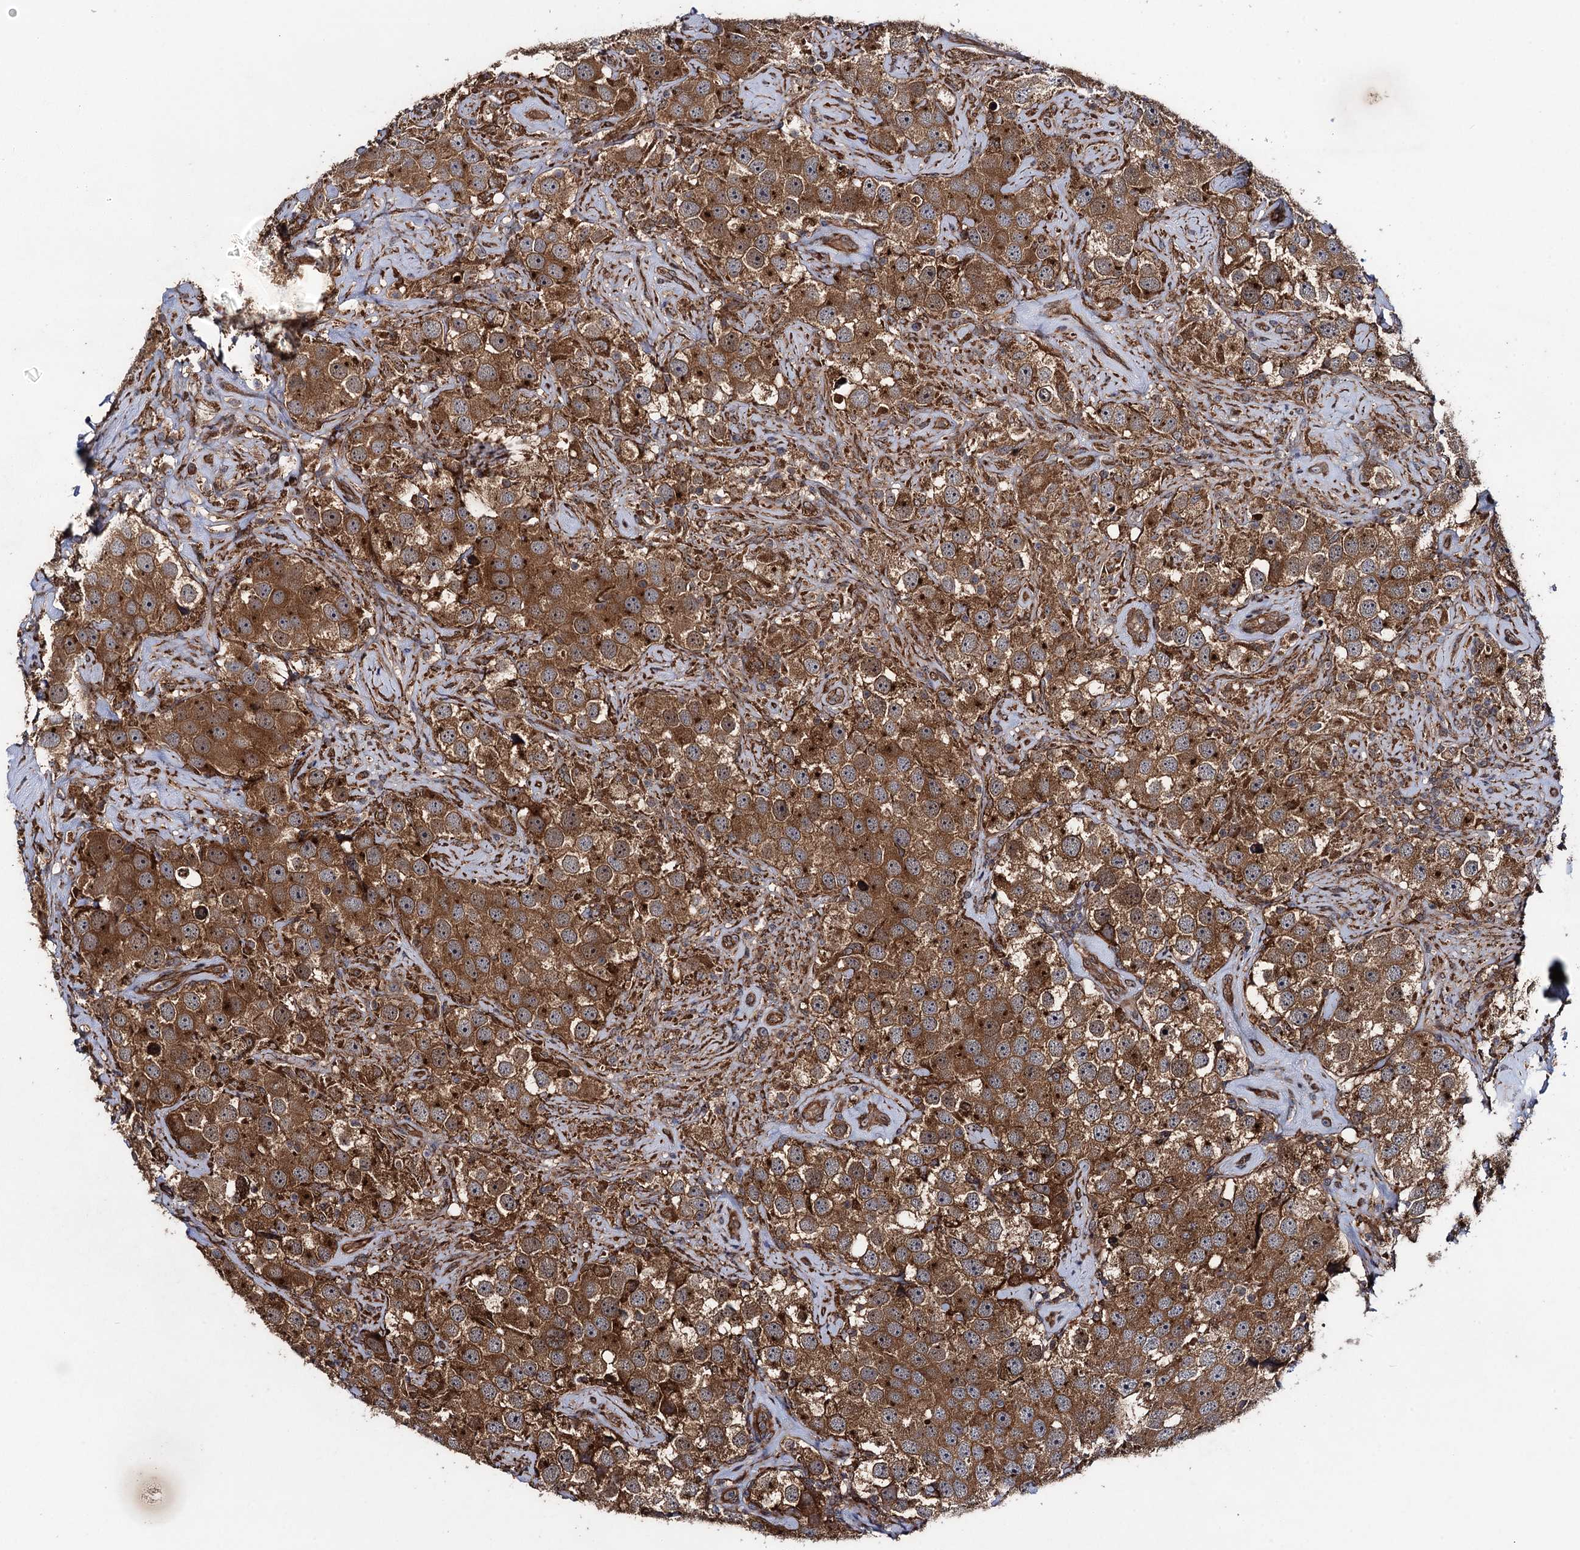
{"staining": {"intensity": "strong", "quantity": ">75%", "location": "cytoplasmic/membranous,nuclear"}, "tissue": "testis cancer", "cell_type": "Tumor cells", "image_type": "cancer", "snomed": [{"axis": "morphology", "description": "Seminoma, NOS"}, {"axis": "topography", "description": "Testis"}], "caption": "The image displays staining of testis seminoma, revealing strong cytoplasmic/membranous and nuclear protein positivity (brown color) within tumor cells.", "gene": "HAUS1", "patient": {"sex": "male", "age": 49}}